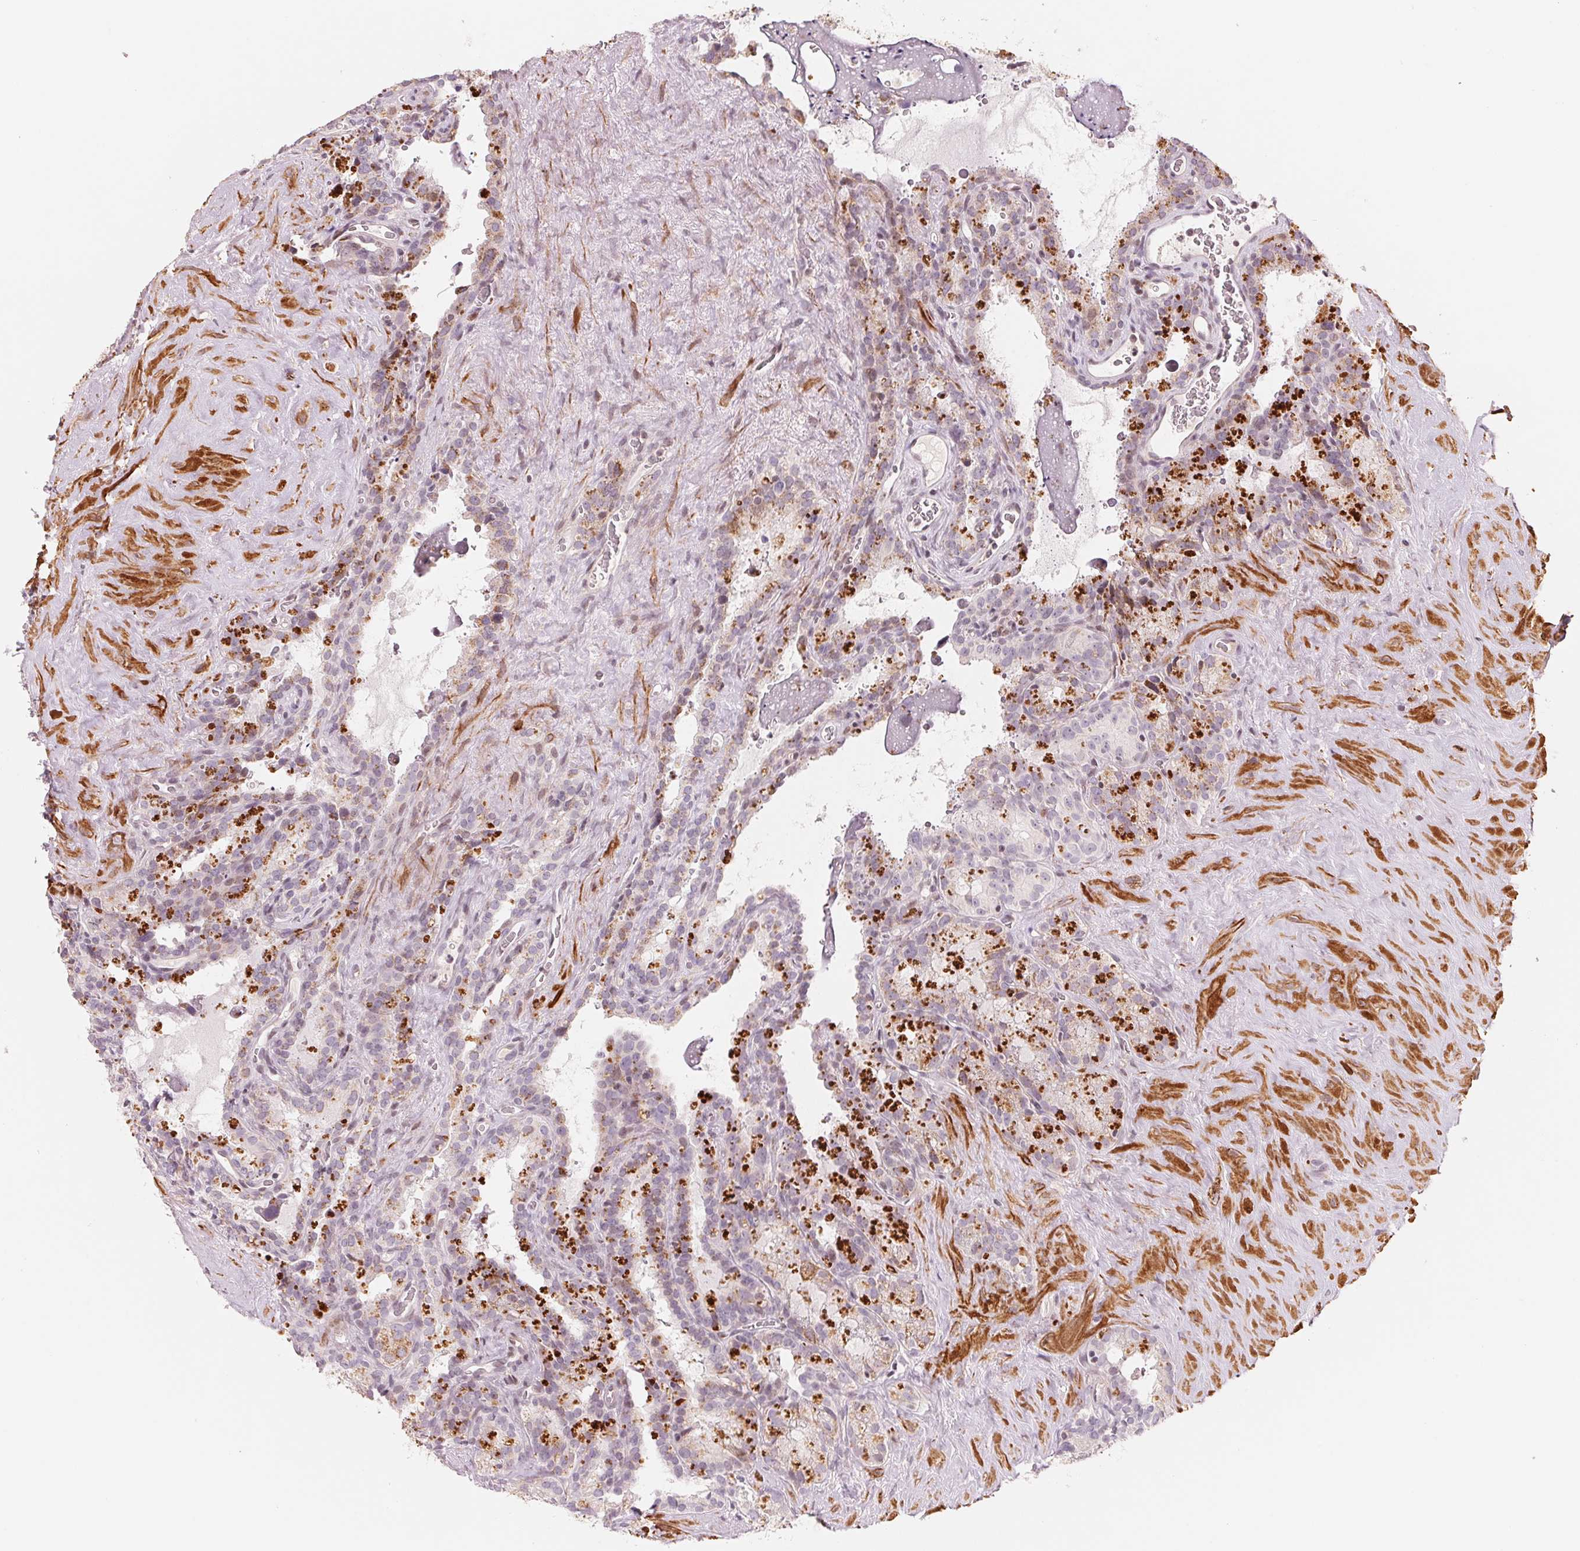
{"staining": {"intensity": "weak", "quantity": "<25%", "location": "cytoplasmic/membranous"}, "tissue": "seminal vesicle", "cell_type": "Glandular cells", "image_type": "normal", "snomed": [{"axis": "morphology", "description": "Normal tissue, NOS"}, {"axis": "topography", "description": "Prostate"}, {"axis": "topography", "description": "Seminal veicle"}], "caption": "An IHC micrograph of unremarkable seminal vesicle is shown. There is no staining in glandular cells of seminal vesicle. (DAB IHC visualized using brightfield microscopy, high magnification).", "gene": "SLC17A4", "patient": {"sex": "male", "age": 71}}